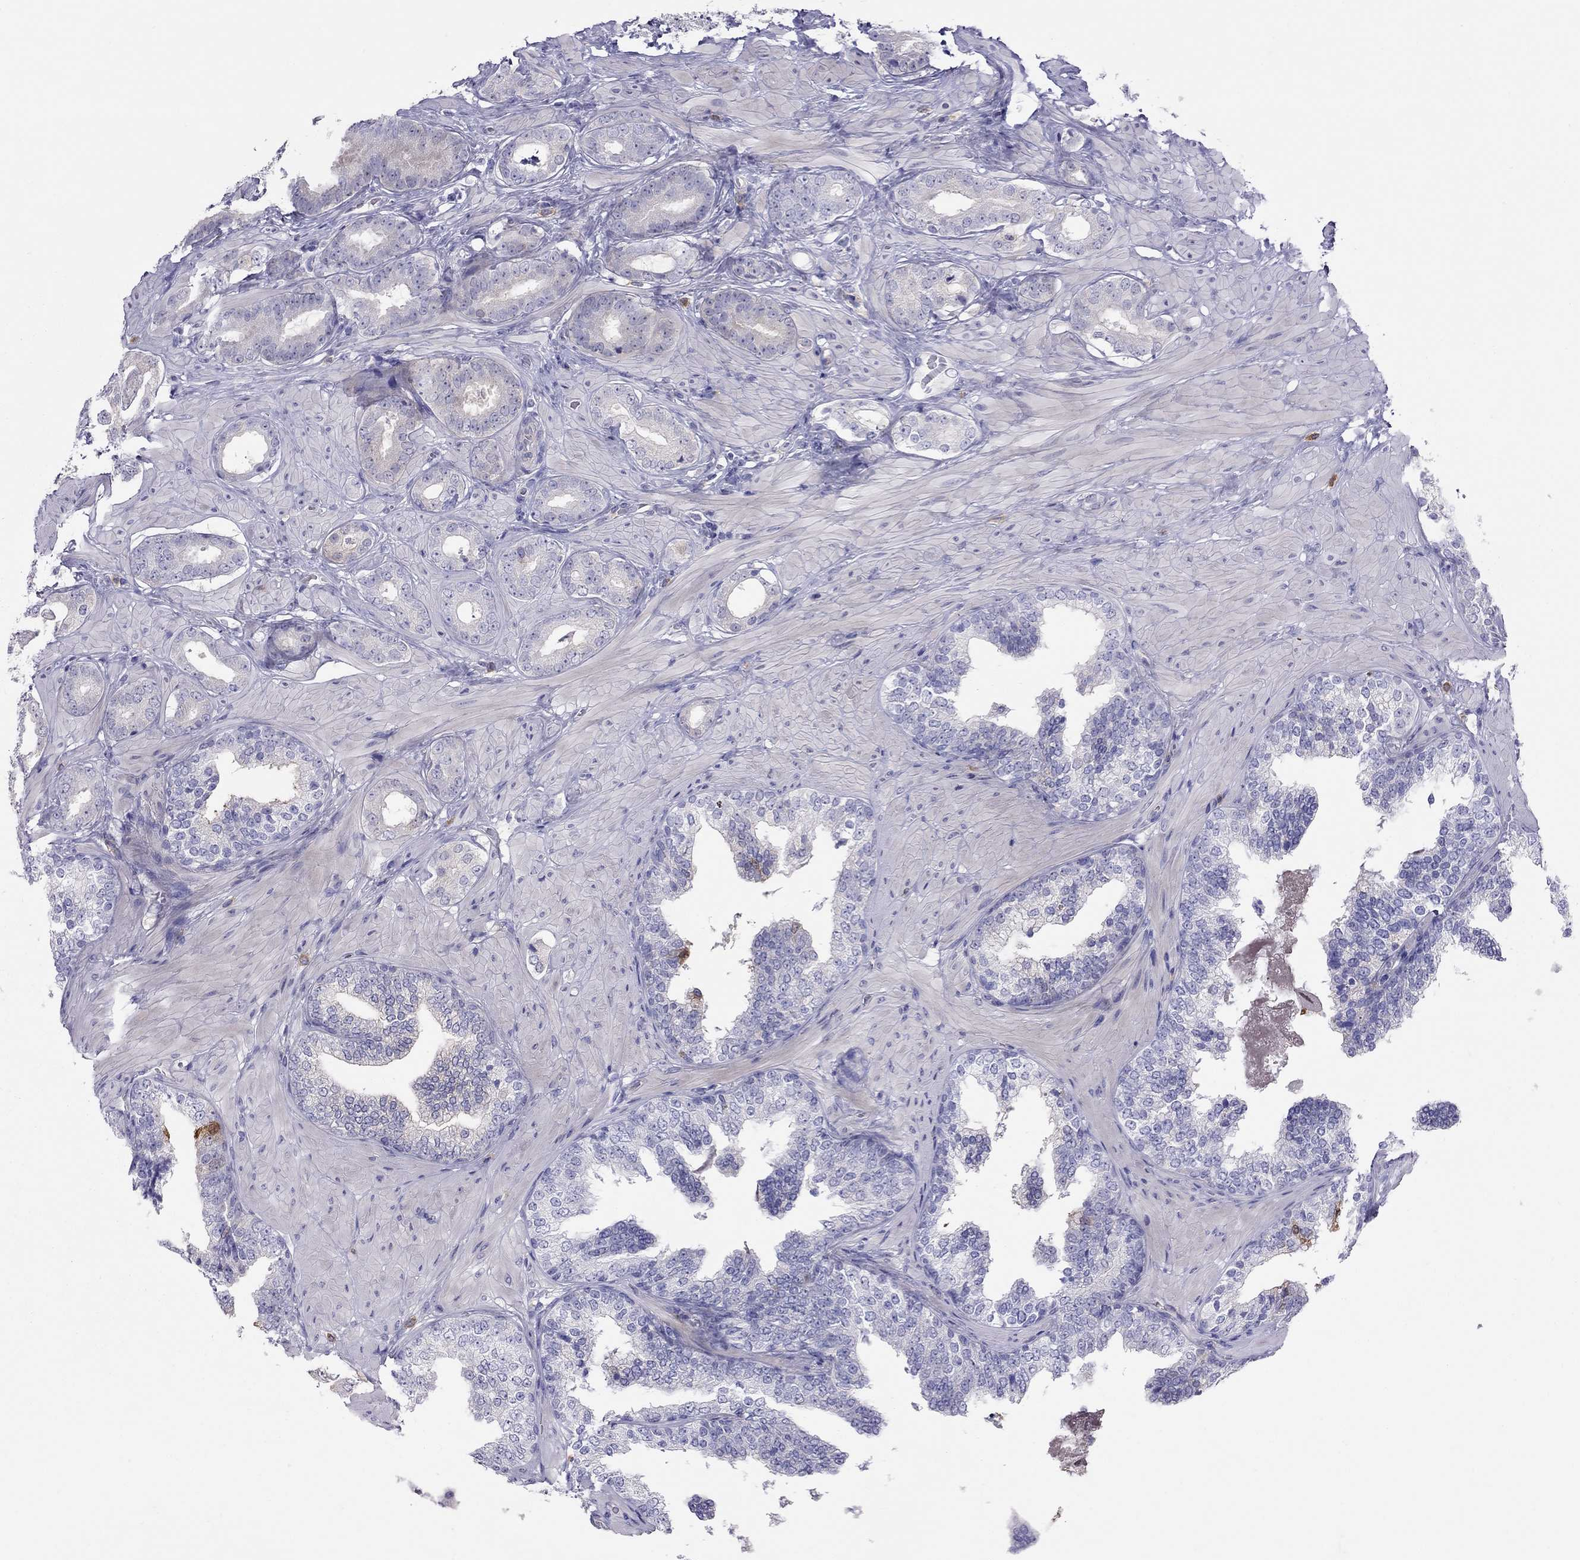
{"staining": {"intensity": "negative", "quantity": "none", "location": "none"}, "tissue": "prostate cancer", "cell_type": "Tumor cells", "image_type": "cancer", "snomed": [{"axis": "morphology", "description": "Adenocarcinoma, Low grade"}, {"axis": "topography", "description": "Prostate"}], "caption": "The IHC photomicrograph has no significant staining in tumor cells of prostate cancer (adenocarcinoma (low-grade)) tissue.", "gene": "ALOX15B", "patient": {"sex": "male", "age": 60}}